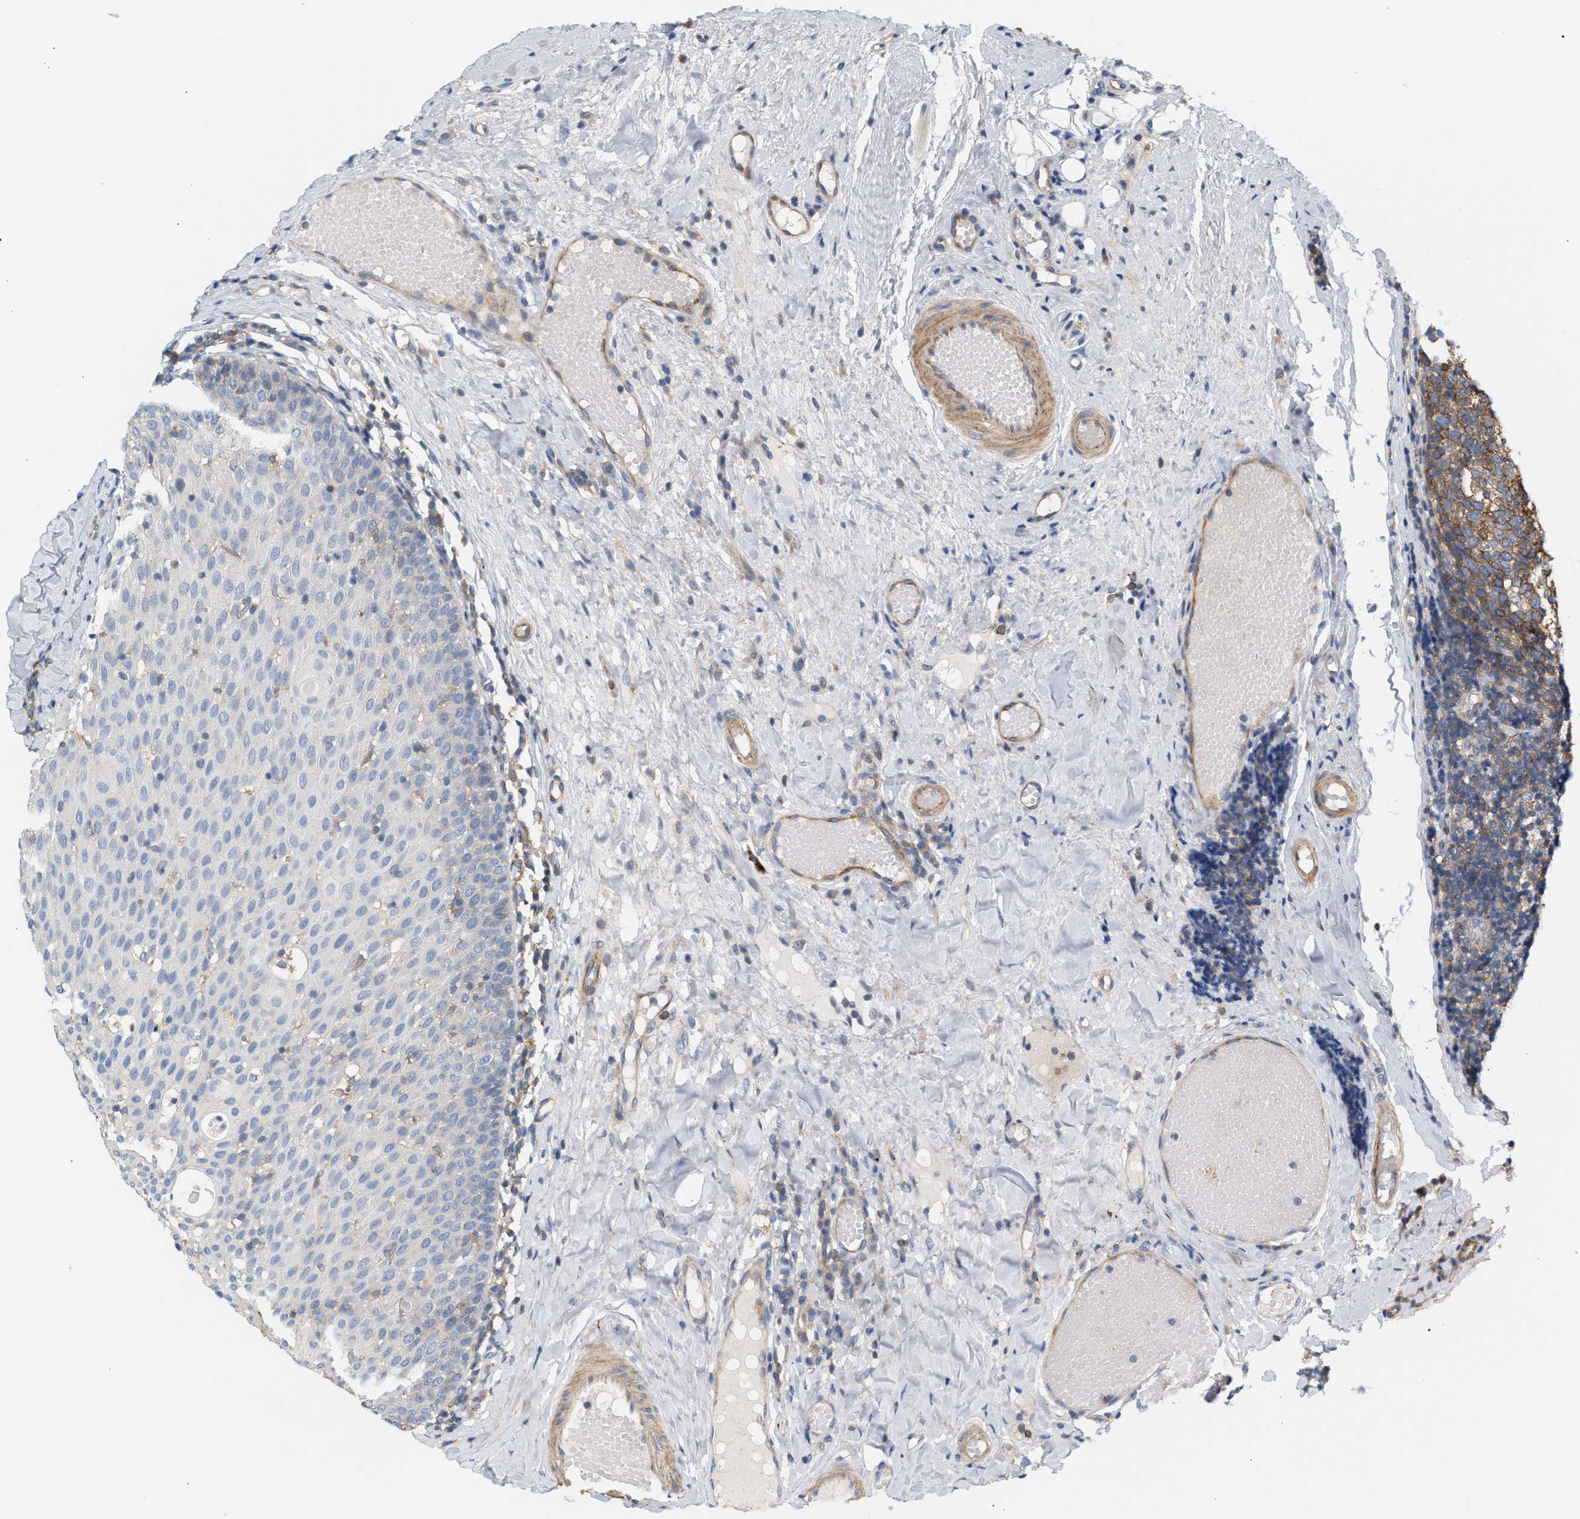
{"staining": {"intensity": "moderate", "quantity": ">75%", "location": "cytoplasmic/membranous"}, "tissue": "tonsil", "cell_type": "Germinal center cells", "image_type": "normal", "snomed": [{"axis": "morphology", "description": "Normal tissue, NOS"}, {"axis": "topography", "description": "Tonsil"}], "caption": "The image reveals staining of benign tonsil, revealing moderate cytoplasmic/membranous protein positivity (brown color) within germinal center cells. The protein of interest is stained brown, and the nuclei are stained in blue (DAB (3,3'-diaminobenzidine) IHC with brightfield microscopy, high magnification).", "gene": "LRCH1", "patient": {"sex": "female", "age": 19}}